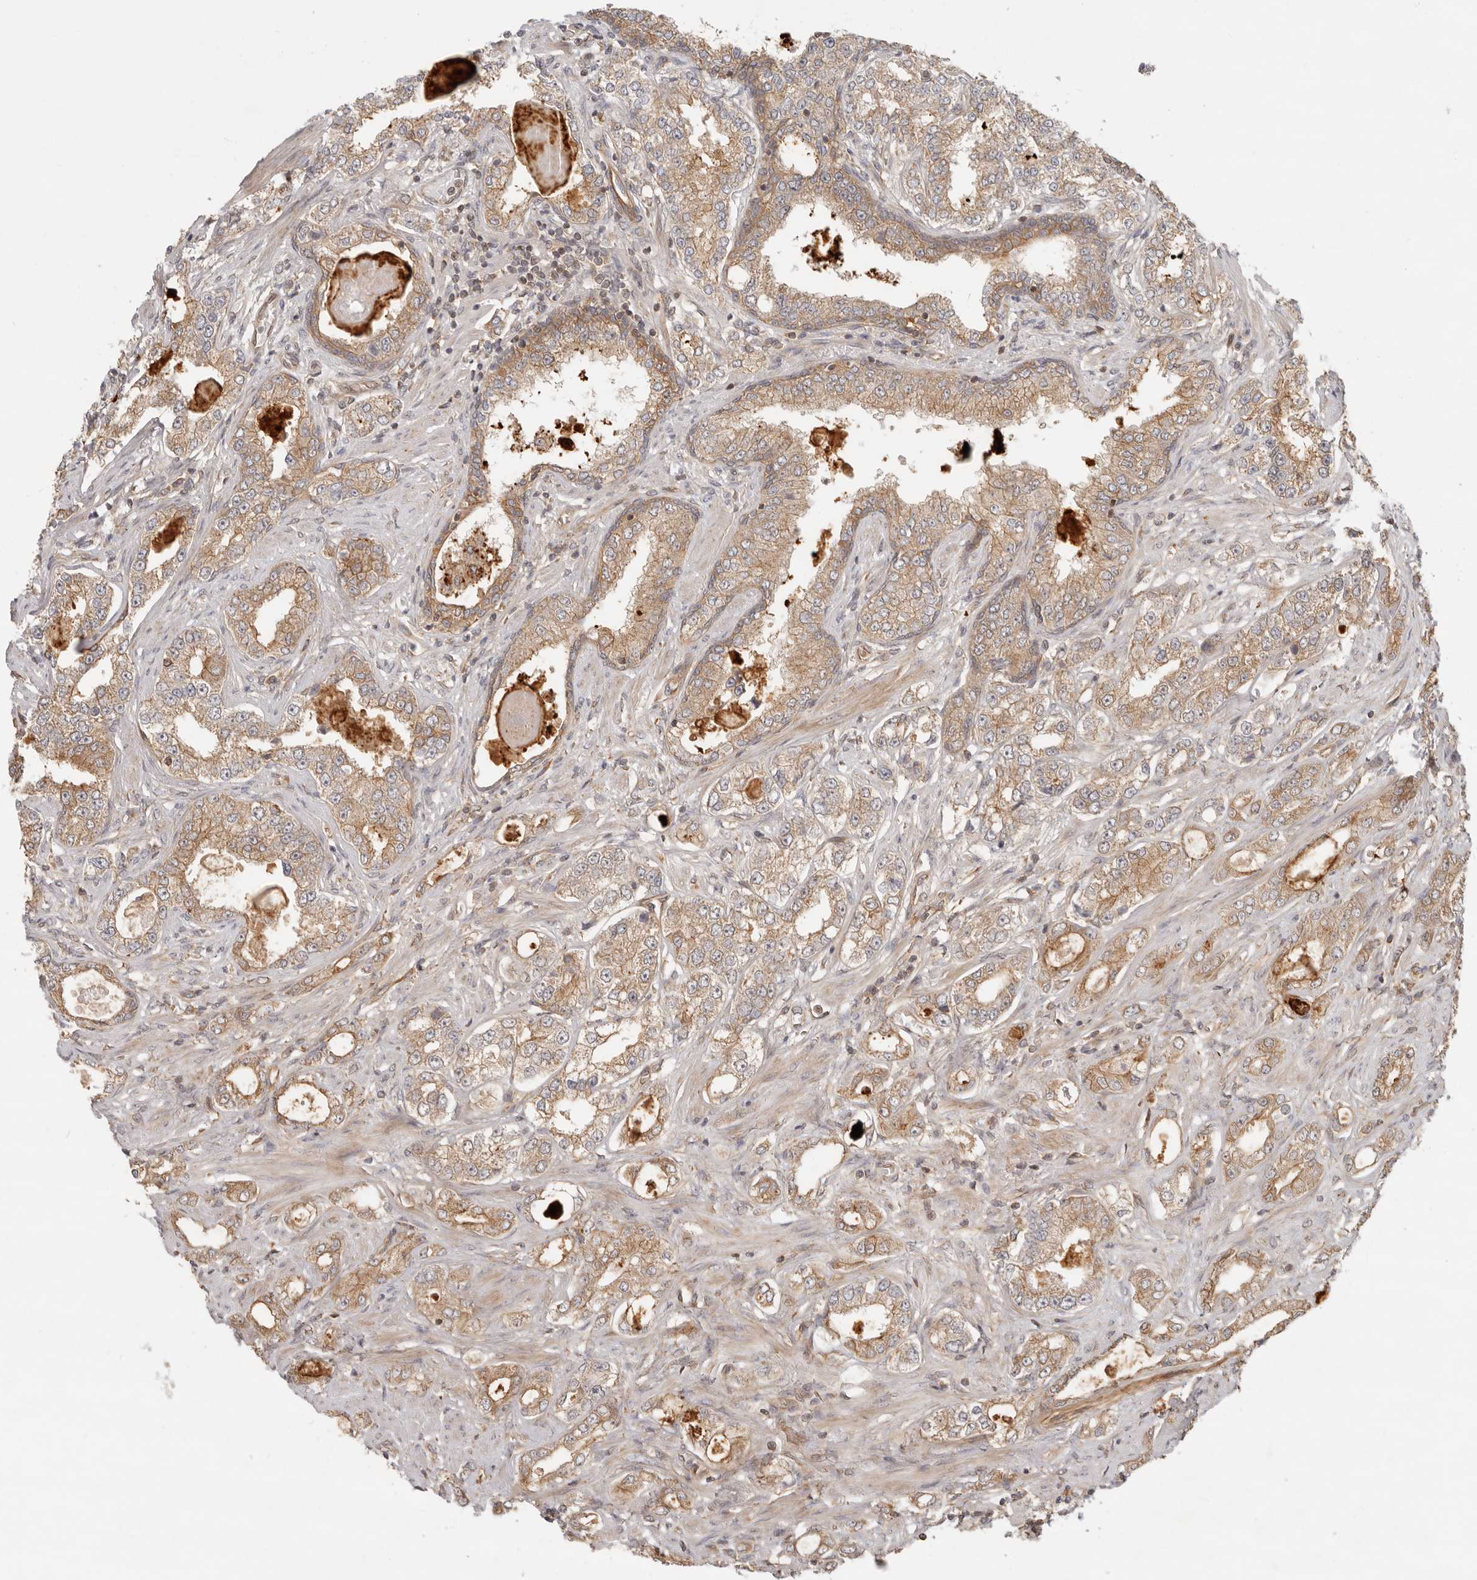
{"staining": {"intensity": "moderate", "quantity": ">75%", "location": "cytoplasmic/membranous"}, "tissue": "prostate cancer", "cell_type": "Tumor cells", "image_type": "cancer", "snomed": [{"axis": "morphology", "description": "Normal tissue, NOS"}, {"axis": "morphology", "description": "Adenocarcinoma, High grade"}, {"axis": "topography", "description": "Prostate"}], "caption": "This photomicrograph reveals prostate cancer stained with IHC to label a protein in brown. The cytoplasmic/membranous of tumor cells show moderate positivity for the protein. Nuclei are counter-stained blue.", "gene": "UFSP1", "patient": {"sex": "male", "age": 83}}